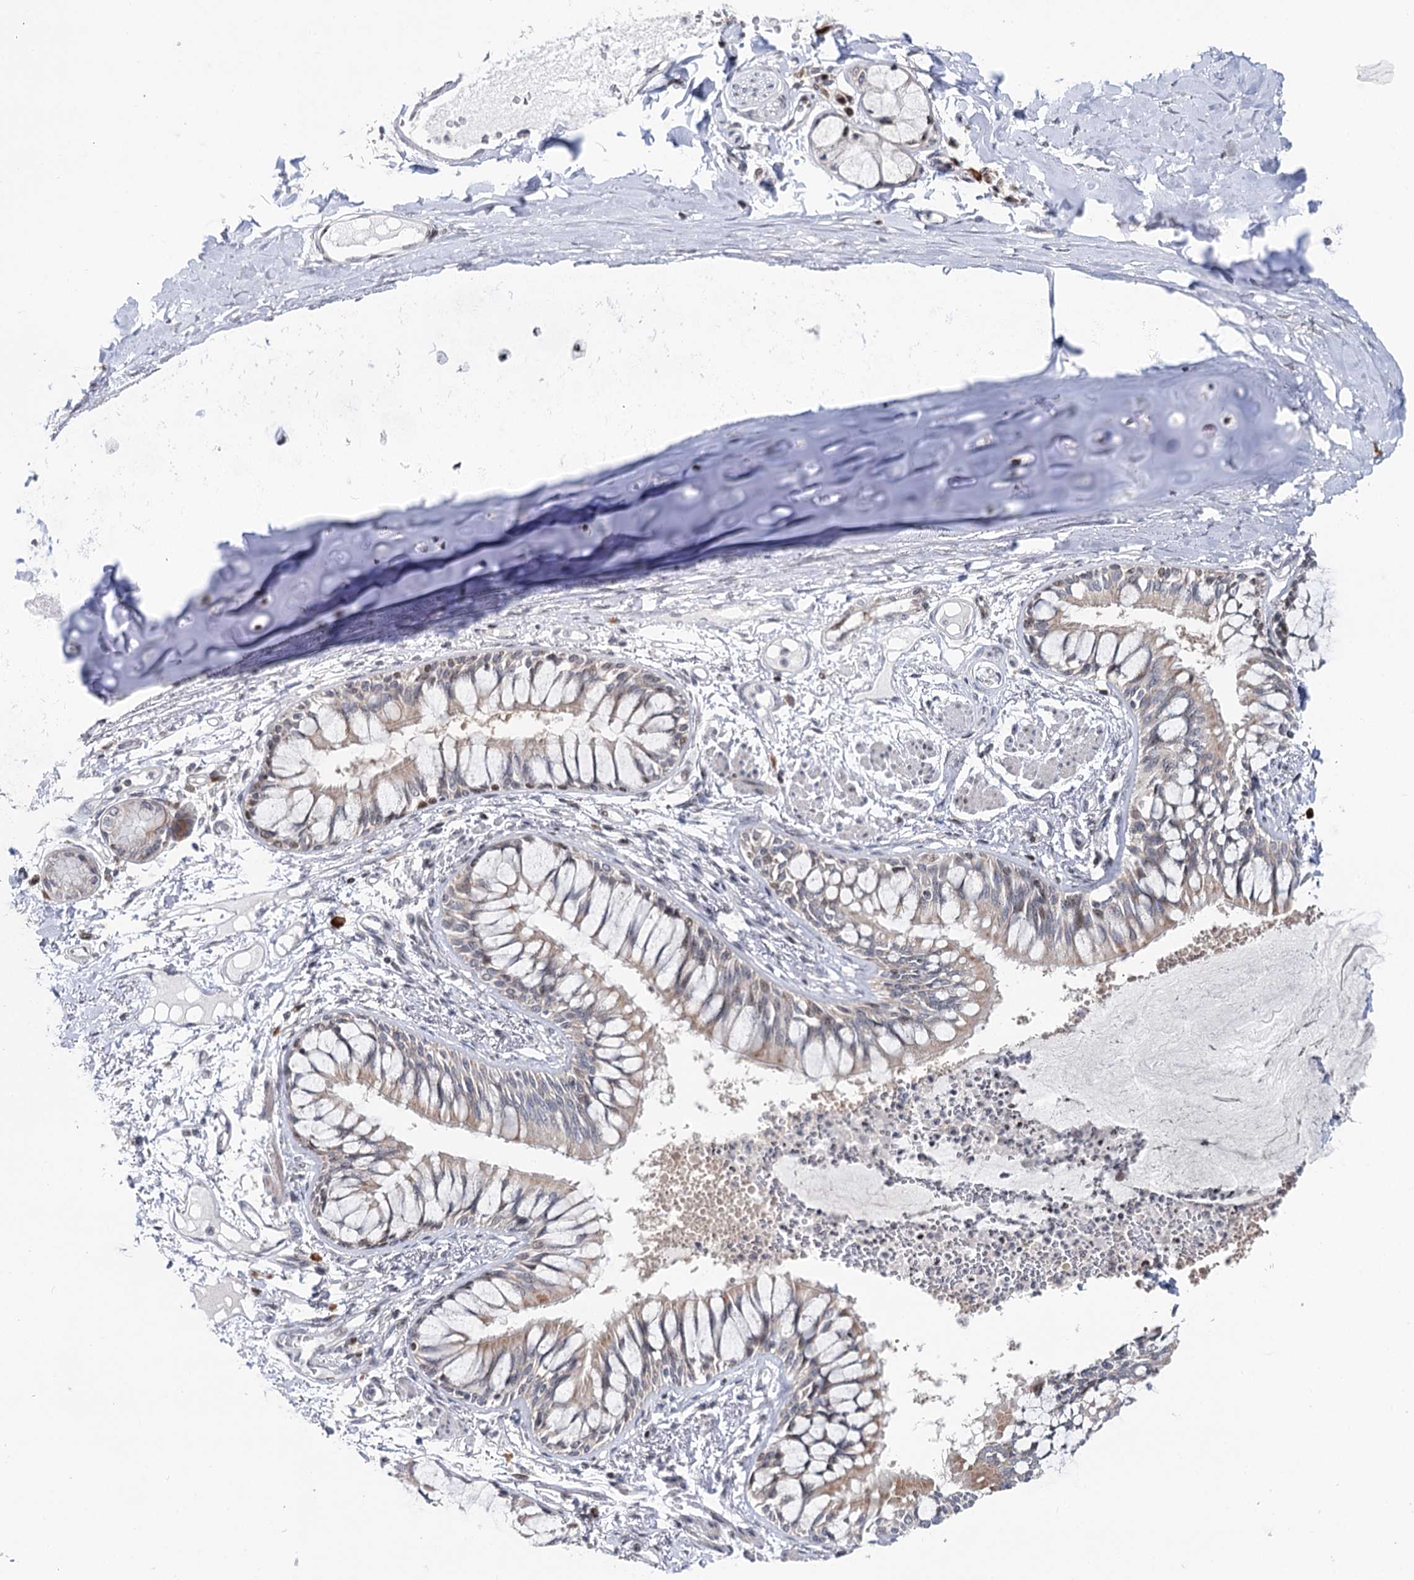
{"staining": {"intensity": "negative", "quantity": "none", "location": "none"}, "tissue": "adipose tissue", "cell_type": "Adipocytes", "image_type": "normal", "snomed": [{"axis": "morphology", "description": "Normal tissue, NOS"}, {"axis": "topography", "description": "Cartilage tissue"}, {"axis": "topography", "description": "Bronchus"}, {"axis": "topography", "description": "Lung"}, {"axis": "topography", "description": "Peripheral nerve tissue"}], "caption": "Immunohistochemistry histopathology image of unremarkable adipose tissue stained for a protein (brown), which reveals no positivity in adipocytes. Brightfield microscopy of immunohistochemistry (IHC) stained with DAB (3,3'-diaminobenzidine) (brown) and hematoxylin (blue), captured at high magnification.", "gene": "PTGR1", "patient": {"sex": "female", "age": 49}}